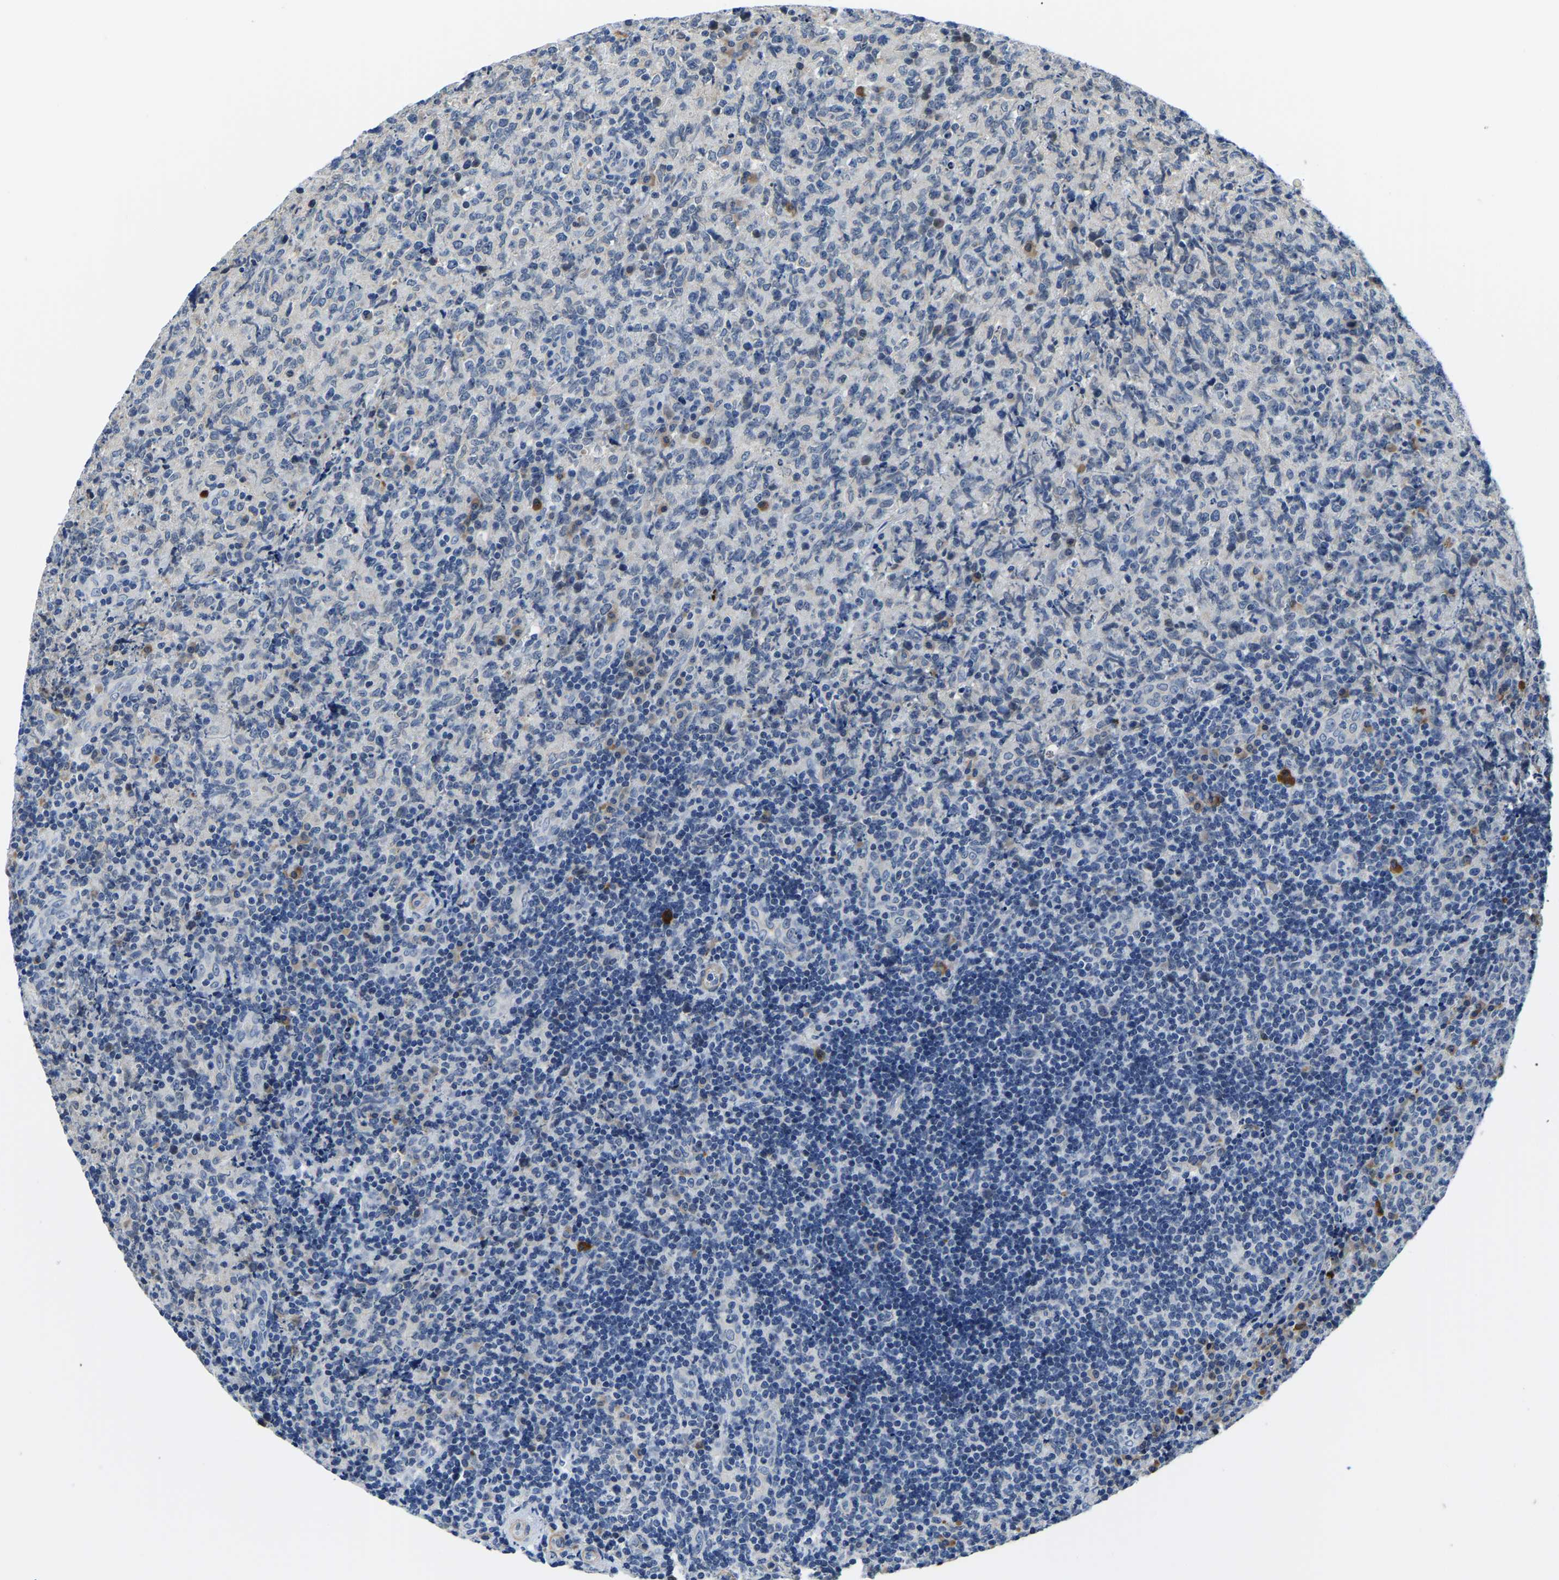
{"staining": {"intensity": "negative", "quantity": "none", "location": "none"}, "tissue": "lymphoma", "cell_type": "Tumor cells", "image_type": "cancer", "snomed": [{"axis": "morphology", "description": "Malignant lymphoma, non-Hodgkin's type, High grade"}, {"axis": "topography", "description": "Tonsil"}], "caption": "Tumor cells show no significant protein staining in malignant lymphoma, non-Hodgkin's type (high-grade).", "gene": "LIAS", "patient": {"sex": "female", "age": 36}}